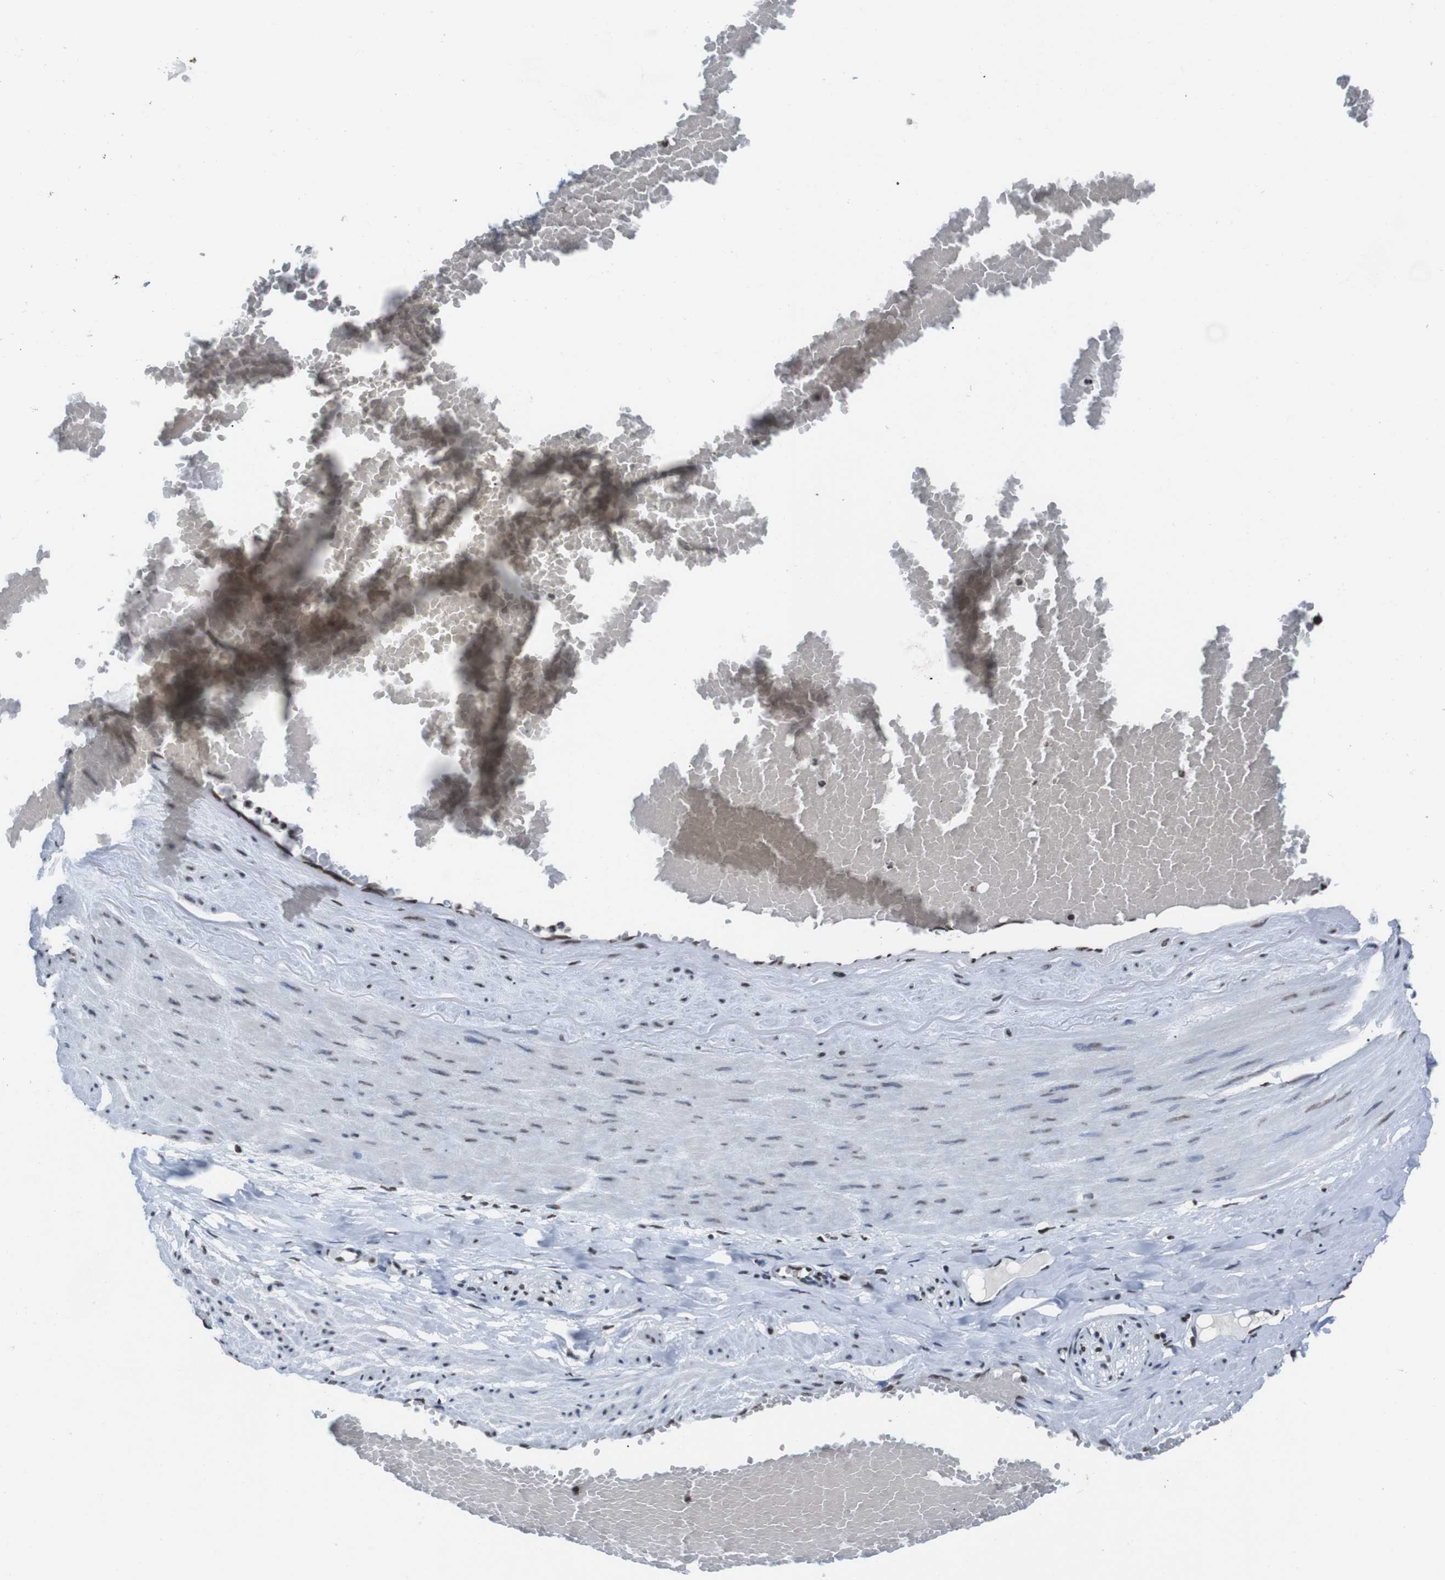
{"staining": {"intensity": "moderate", "quantity": ">75%", "location": "nuclear"}, "tissue": "adipose tissue", "cell_type": "Adipocytes", "image_type": "normal", "snomed": [{"axis": "morphology", "description": "Normal tissue, NOS"}, {"axis": "topography", "description": "Soft tissue"}, {"axis": "topography", "description": "Vascular tissue"}], "caption": "Protein analysis of benign adipose tissue displays moderate nuclear positivity in approximately >75% of adipocytes.", "gene": "PIP4P2", "patient": {"sex": "female", "age": 35}}